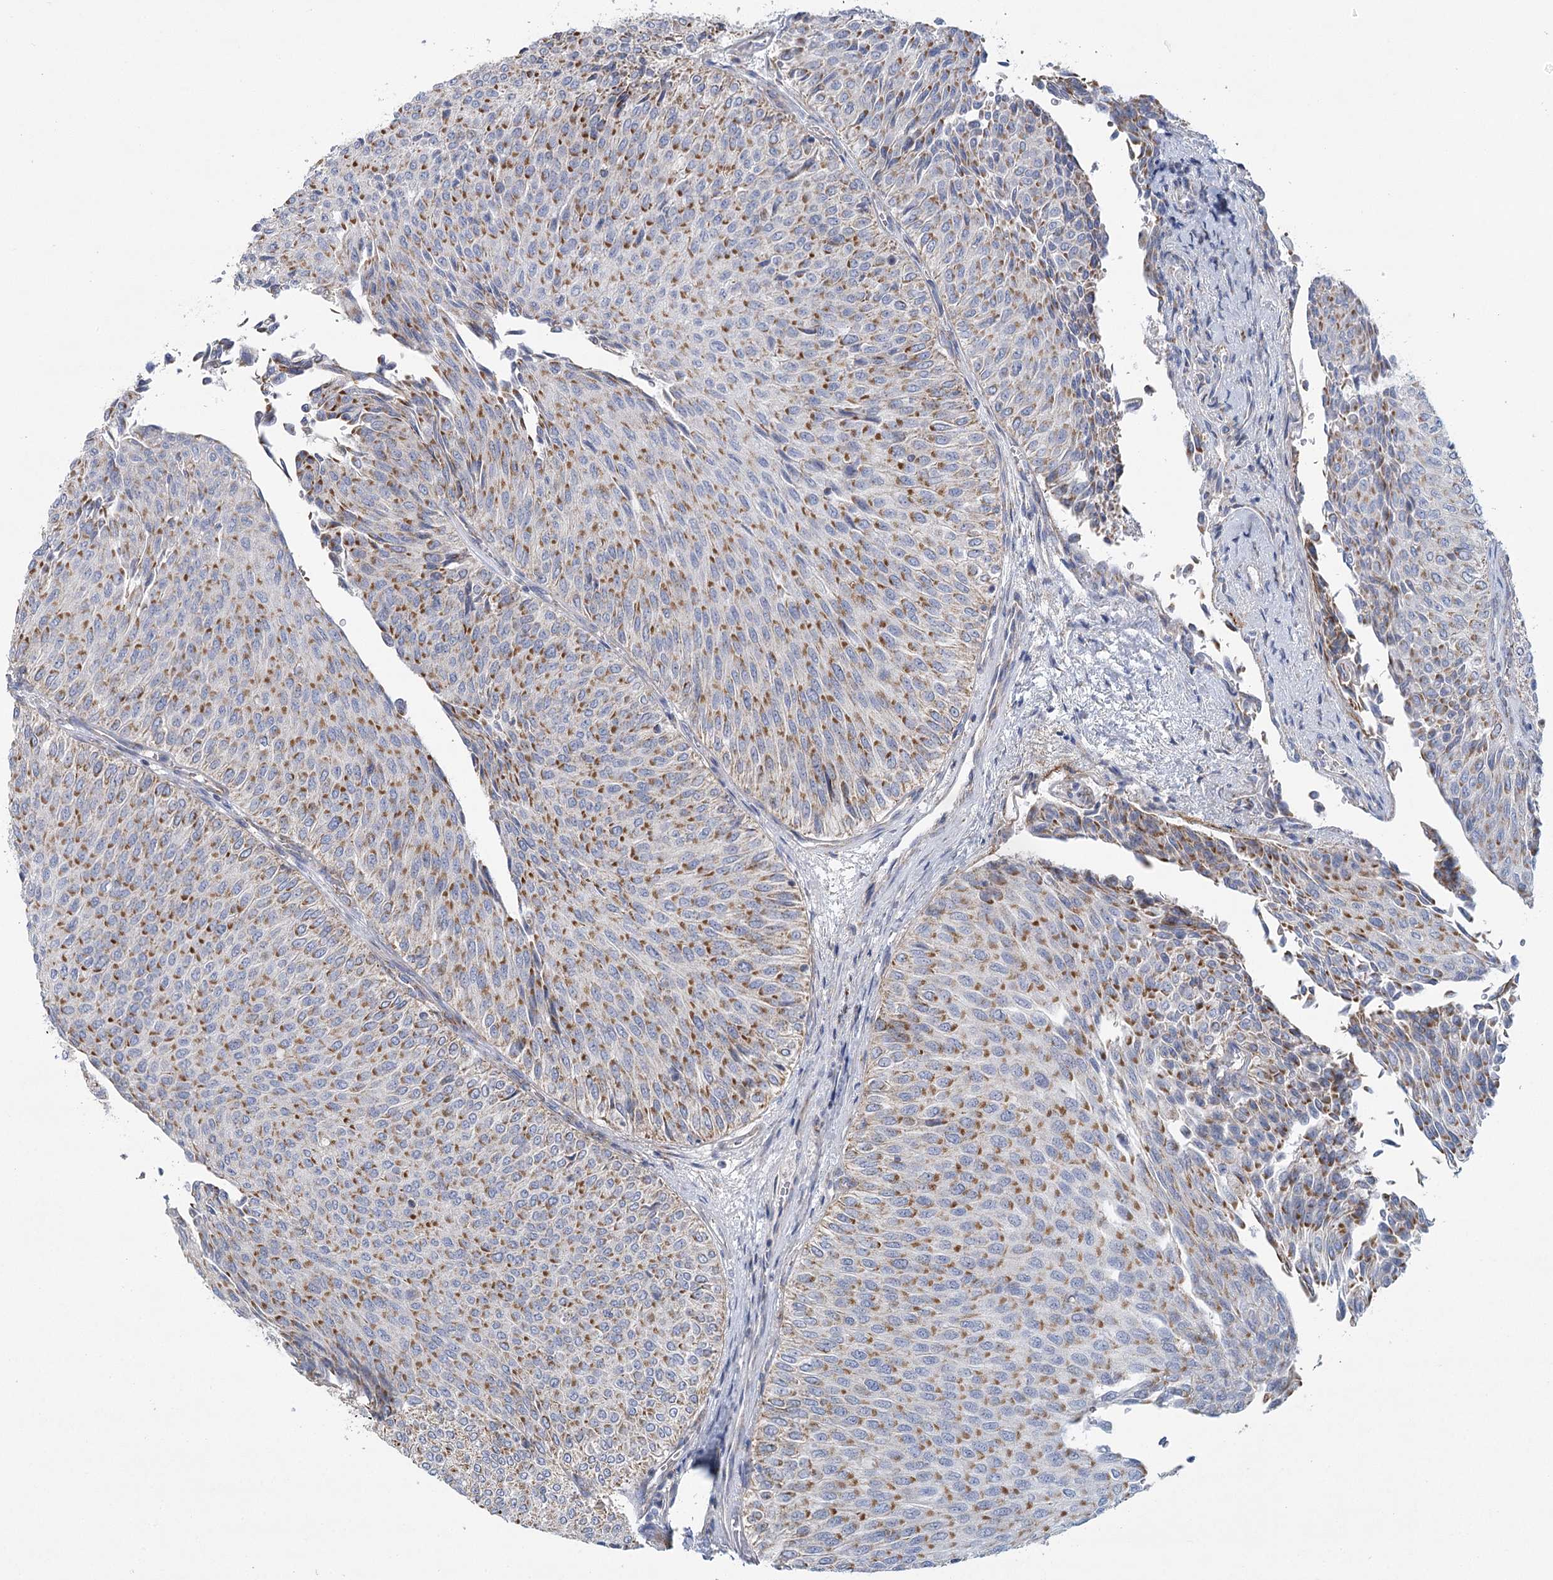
{"staining": {"intensity": "moderate", "quantity": ">75%", "location": "cytoplasmic/membranous"}, "tissue": "urothelial cancer", "cell_type": "Tumor cells", "image_type": "cancer", "snomed": [{"axis": "morphology", "description": "Urothelial carcinoma, Low grade"}, {"axis": "topography", "description": "Urinary bladder"}], "caption": "A photomicrograph of urothelial cancer stained for a protein exhibits moderate cytoplasmic/membranous brown staining in tumor cells. Using DAB (3,3'-diaminobenzidine) (brown) and hematoxylin (blue) stains, captured at high magnification using brightfield microscopy.", "gene": "SNX7", "patient": {"sex": "male", "age": 78}}